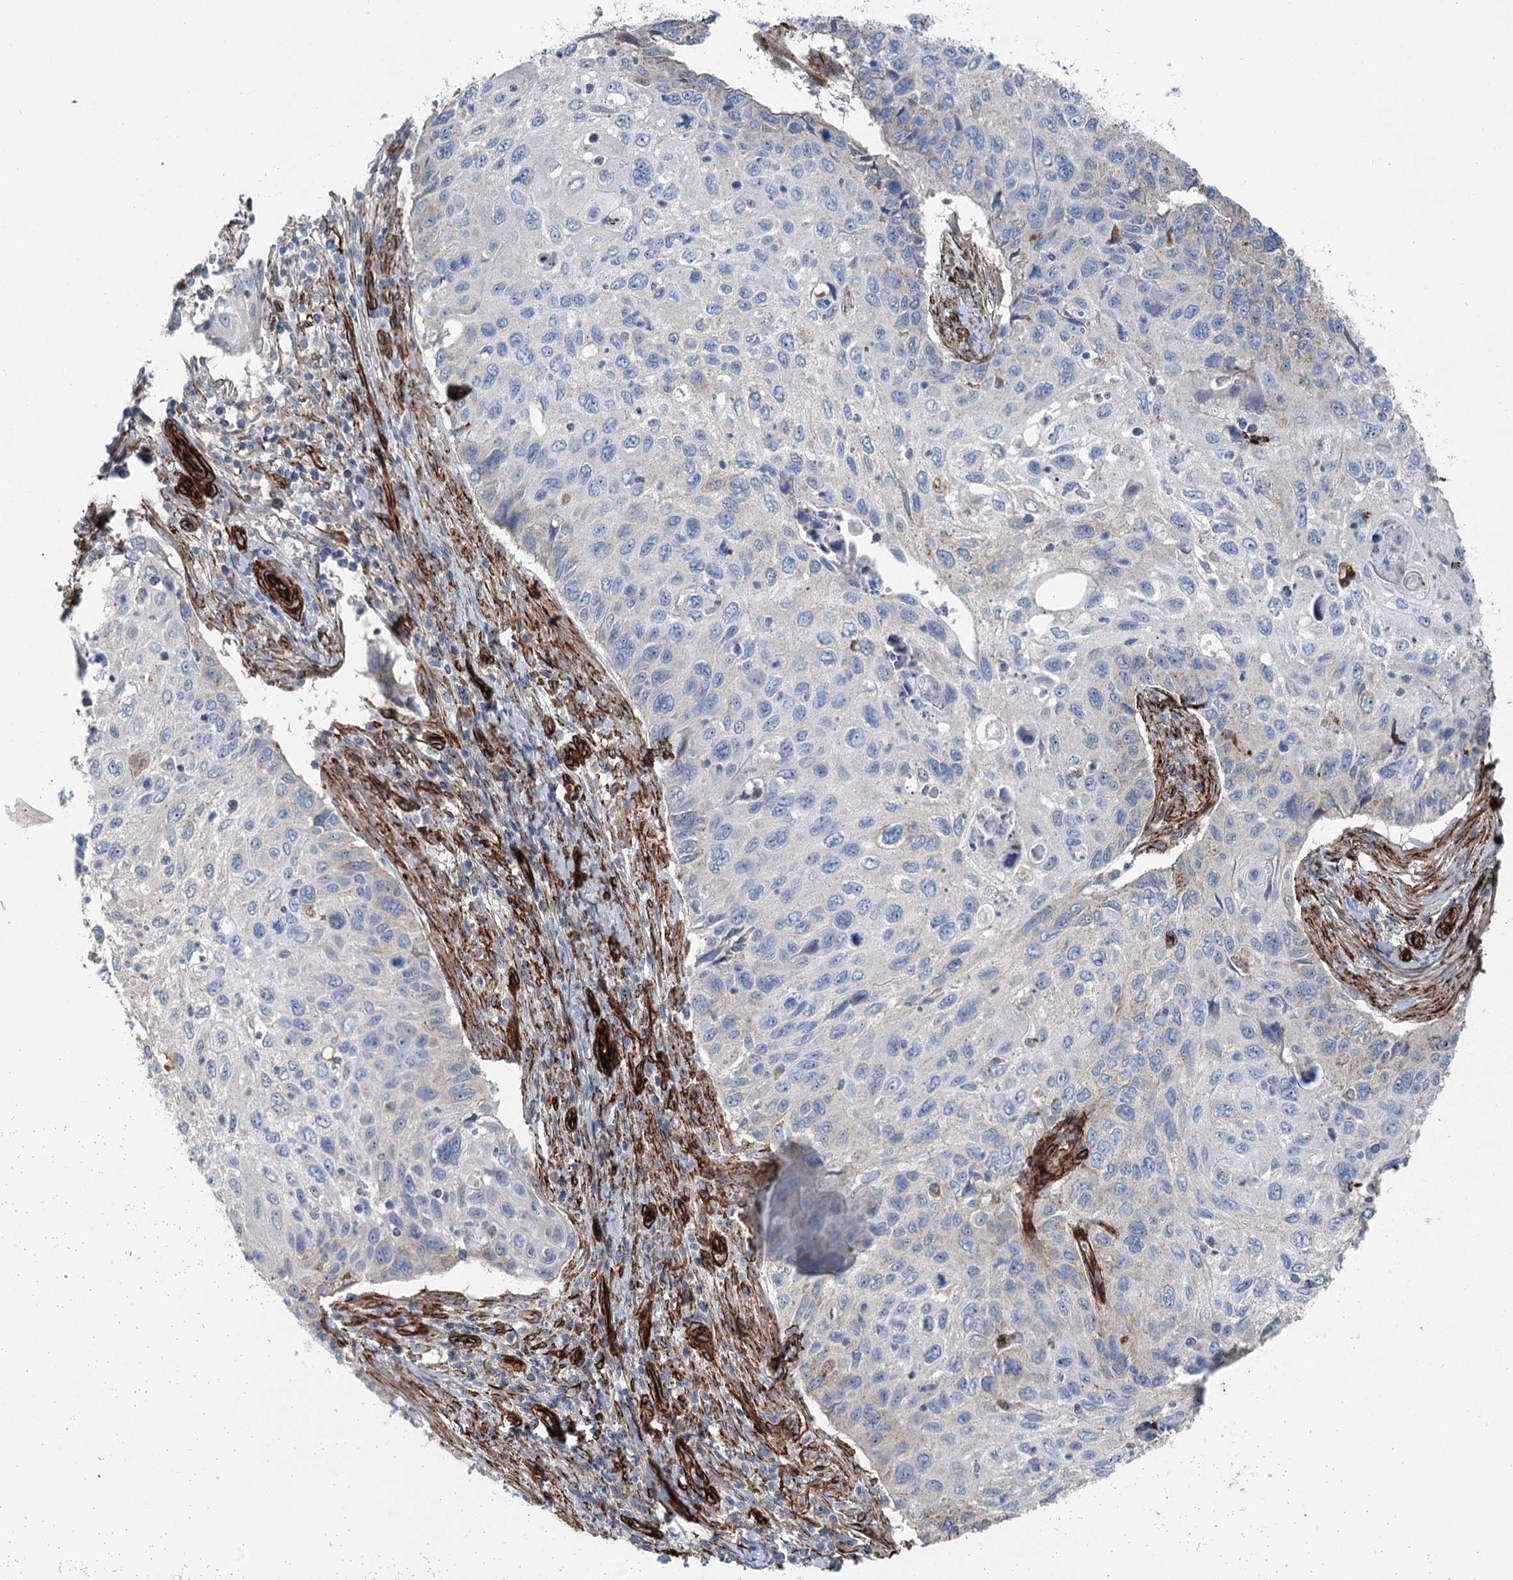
{"staining": {"intensity": "negative", "quantity": "none", "location": "none"}, "tissue": "cervical cancer", "cell_type": "Tumor cells", "image_type": "cancer", "snomed": [{"axis": "morphology", "description": "Squamous cell carcinoma, NOS"}, {"axis": "topography", "description": "Cervix"}], "caption": "DAB immunohistochemical staining of cervical squamous cell carcinoma exhibits no significant expression in tumor cells. (DAB immunohistochemistry visualized using brightfield microscopy, high magnification).", "gene": "IQSEC1", "patient": {"sex": "female", "age": 70}}